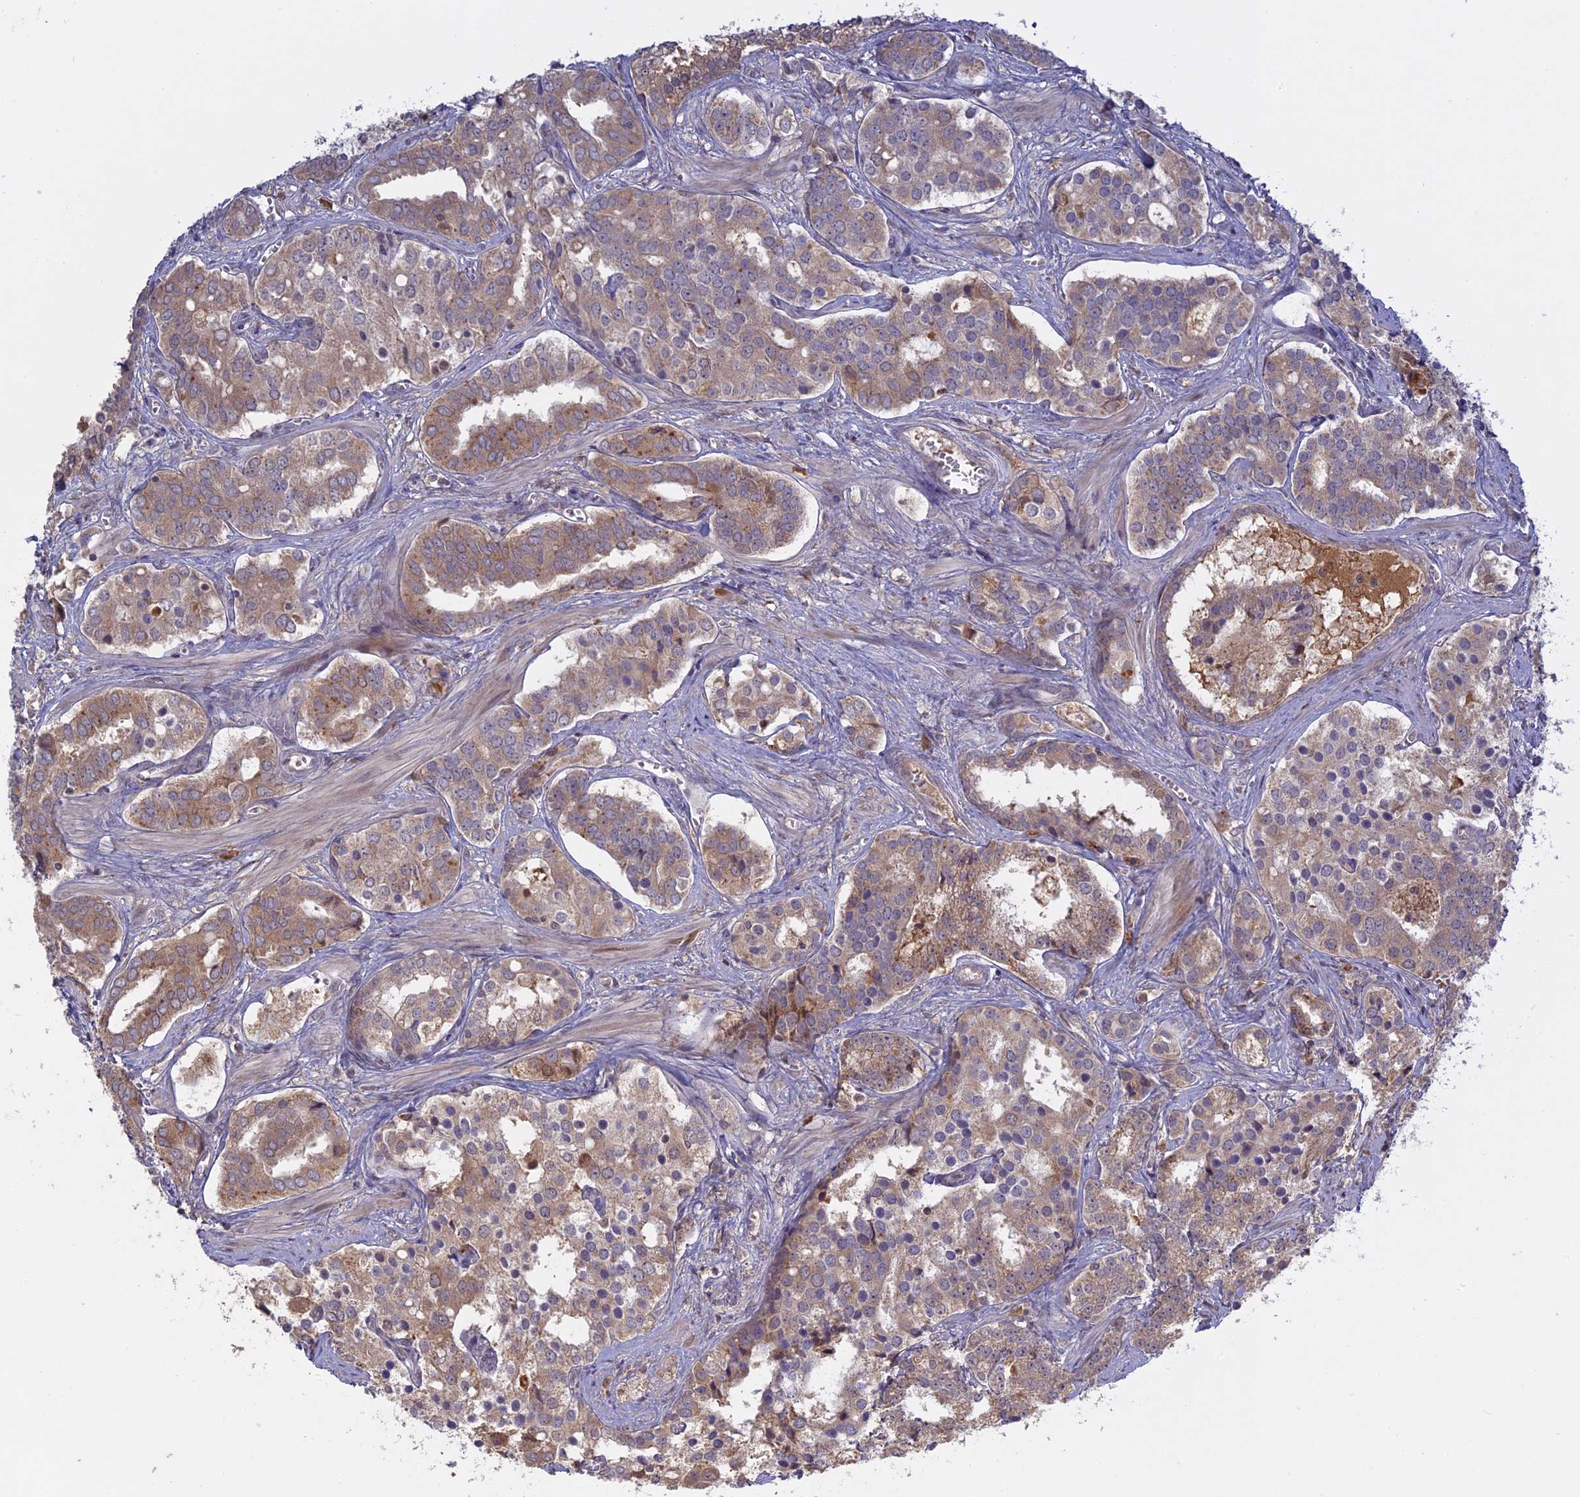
{"staining": {"intensity": "weak", "quantity": ">75%", "location": "cytoplasmic/membranous"}, "tissue": "prostate cancer", "cell_type": "Tumor cells", "image_type": "cancer", "snomed": [{"axis": "morphology", "description": "Adenocarcinoma, High grade"}, {"axis": "topography", "description": "Prostate"}], "caption": "Prostate cancer (high-grade adenocarcinoma) stained with DAB immunohistochemistry (IHC) shows low levels of weak cytoplasmic/membranous staining in approximately >75% of tumor cells.", "gene": "TMEM208", "patient": {"sex": "male", "age": 67}}